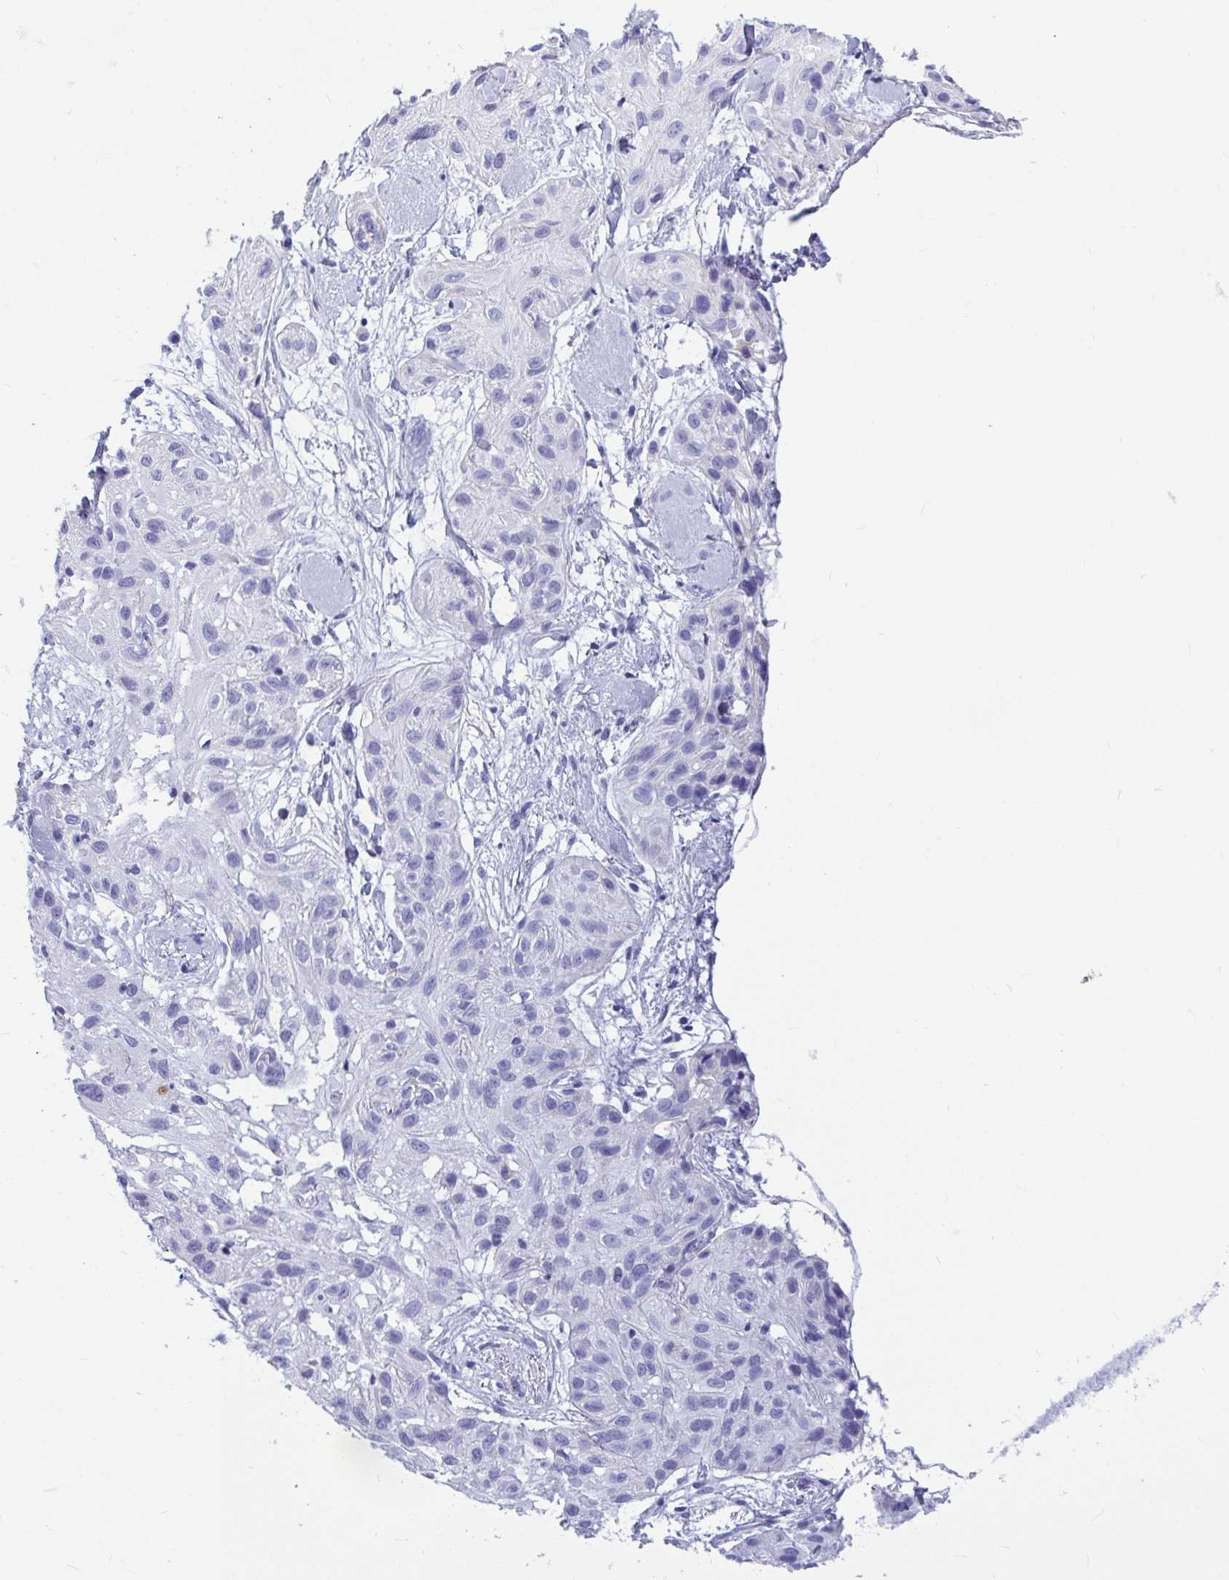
{"staining": {"intensity": "negative", "quantity": "none", "location": "none"}, "tissue": "skin cancer", "cell_type": "Tumor cells", "image_type": "cancer", "snomed": [{"axis": "morphology", "description": "Squamous cell carcinoma, NOS"}, {"axis": "topography", "description": "Skin"}], "caption": "This is a histopathology image of immunohistochemistry staining of skin cancer, which shows no staining in tumor cells.", "gene": "OR5J2", "patient": {"sex": "male", "age": 82}}